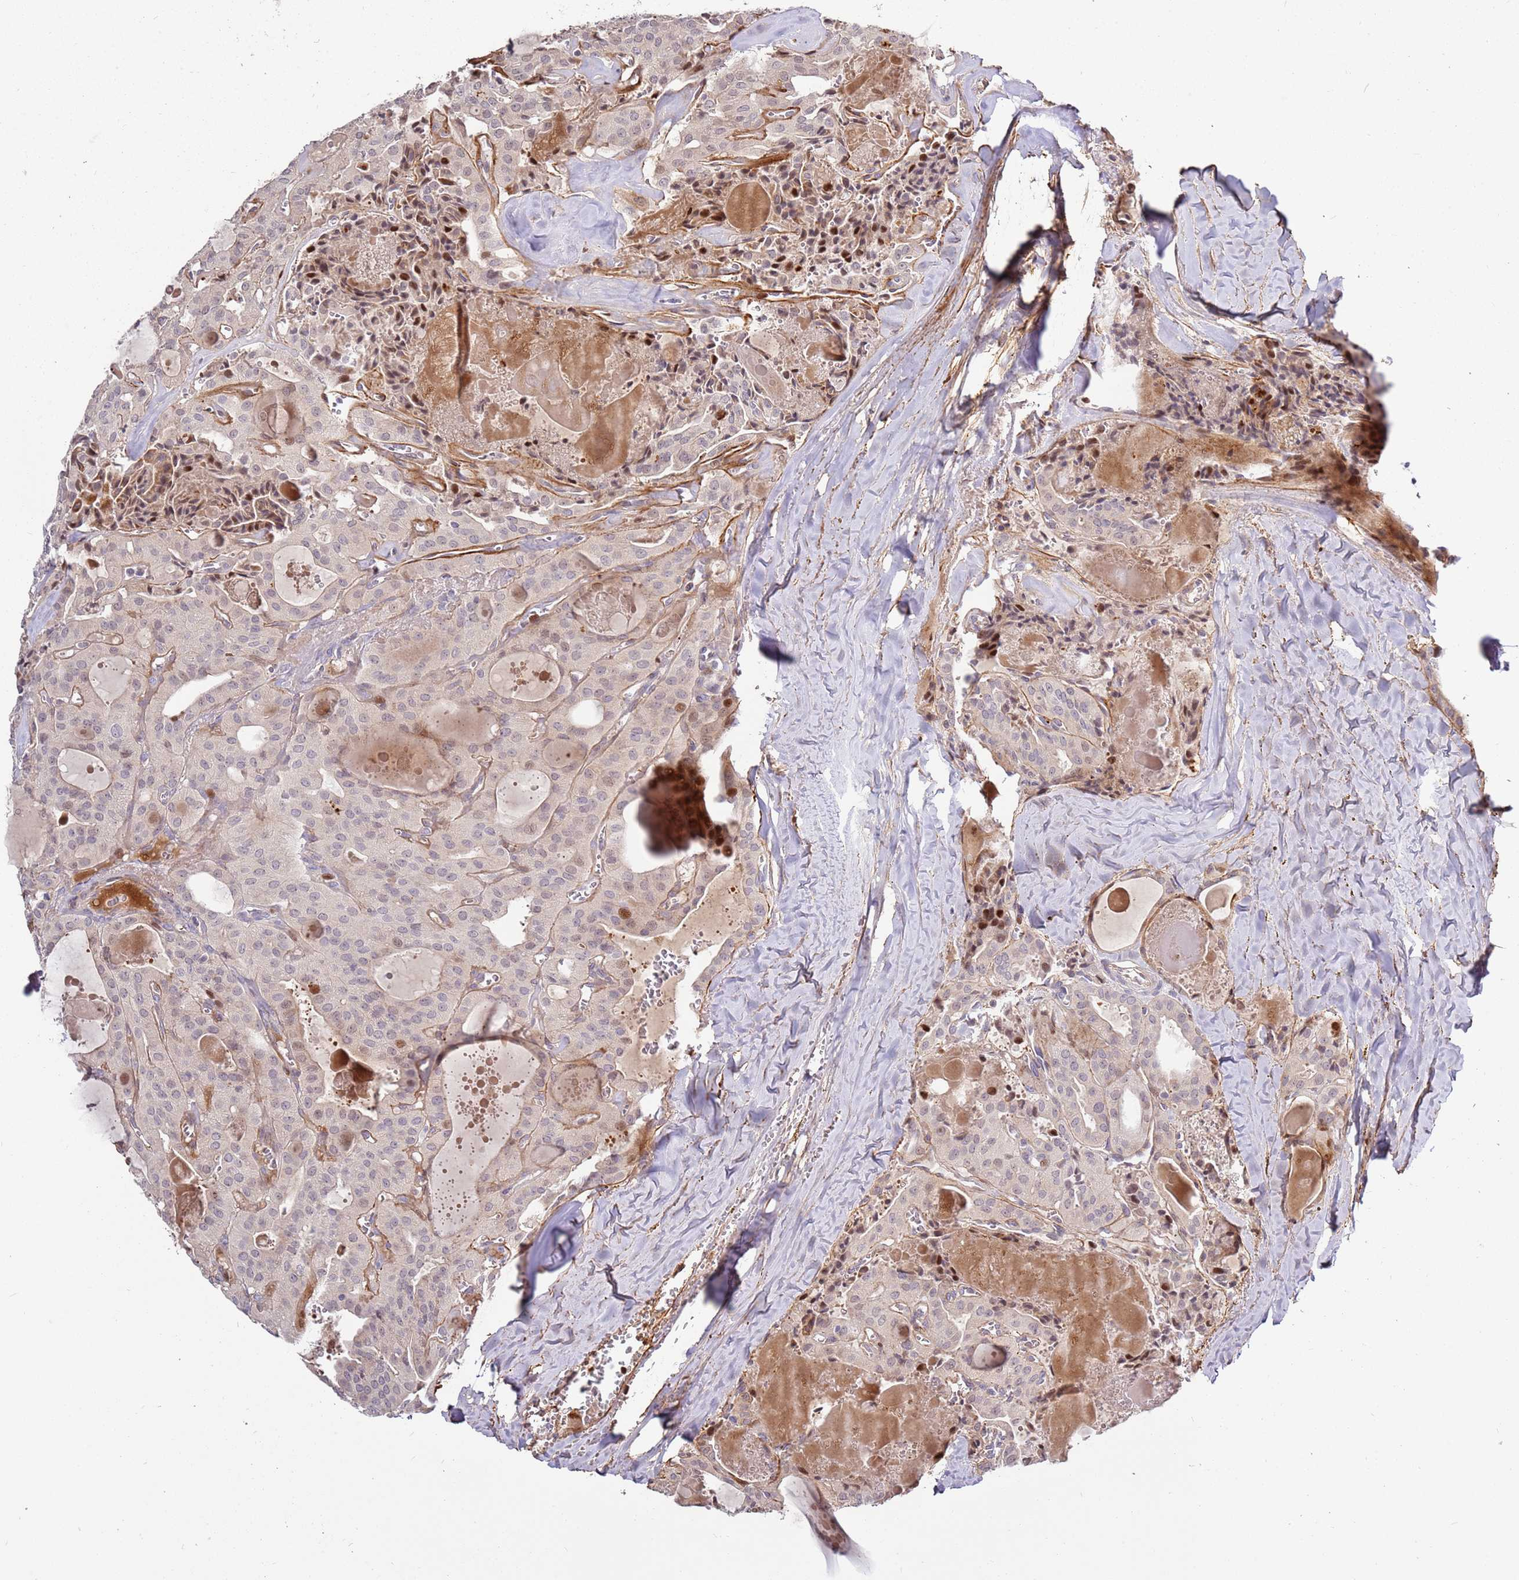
{"staining": {"intensity": "negative", "quantity": "none", "location": "none"}, "tissue": "thyroid cancer", "cell_type": "Tumor cells", "image_type": "cancer", "snomed": [{"axis": "morphology", "description": "Papillary adenocarcinoma, NOS"}, {"axis": "topography", "description": "Thyroid gland"}], "caption": "The histopathology image displays no staining of tumor cells in papillary adenocarcinoma (thyroid).", "gene": "RHBDL1", "patient": {"sex": "male", "age": 52}}